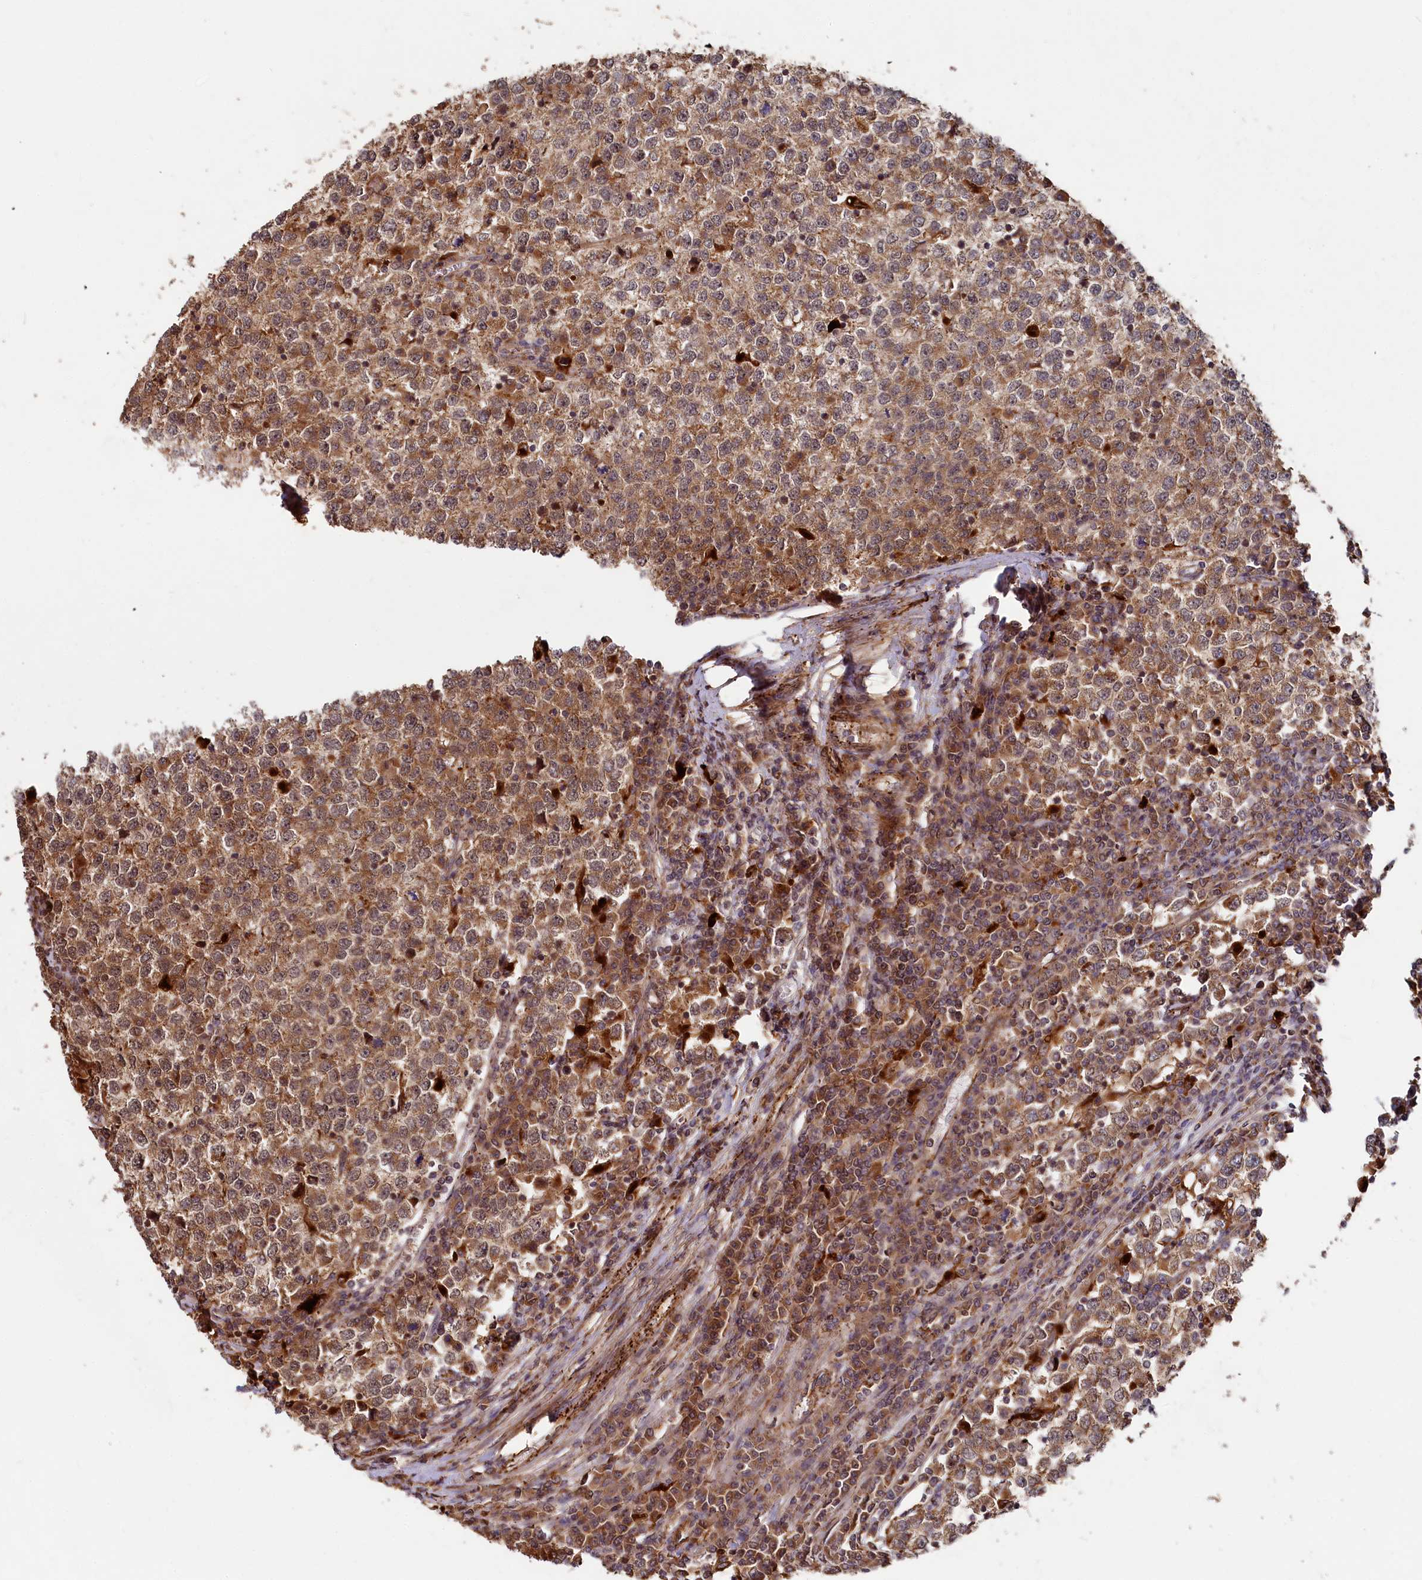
{"staining": {"intensity": "moderate", "quantity": ">75%", "location": "cytoplasmic/membranous"}, "tissue": "testis cancer", "cell_type": "Tumor cells", "image_type": "cancer", "snomed": [{"axis": "morphology", "description": "Seminoma, NOS"}, {"axis": "topography", "description": "Testis"}], "caption": "Testis cancer stained with a protein marker displays moderate staining in tumor cells.", "gene": "TRIM23", "patient": {"sex": "male", "age": 65}}